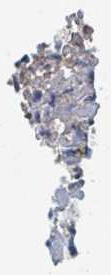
{"staining": {"intensity": "weak", "quantity": "25%-75%", "location": "cytoplasmic/membranous"}, "tissue": "colorectal cancer", "cell_type": "Tumor cells", "image_type": "cancer", "snomed": [{"axis": "morphology", "description": "Adenocarcinoma, NOS"}, {"axis": "topography", "description": "Colon"}], "caption": "Weak cytoplasmic/membranous expression is seen in approximately 25%-75% of tumor cells in adenocarcinoma (colorectal).", "gene": "ANKRD55", "patient": {"sex": "female", "age": 84}}